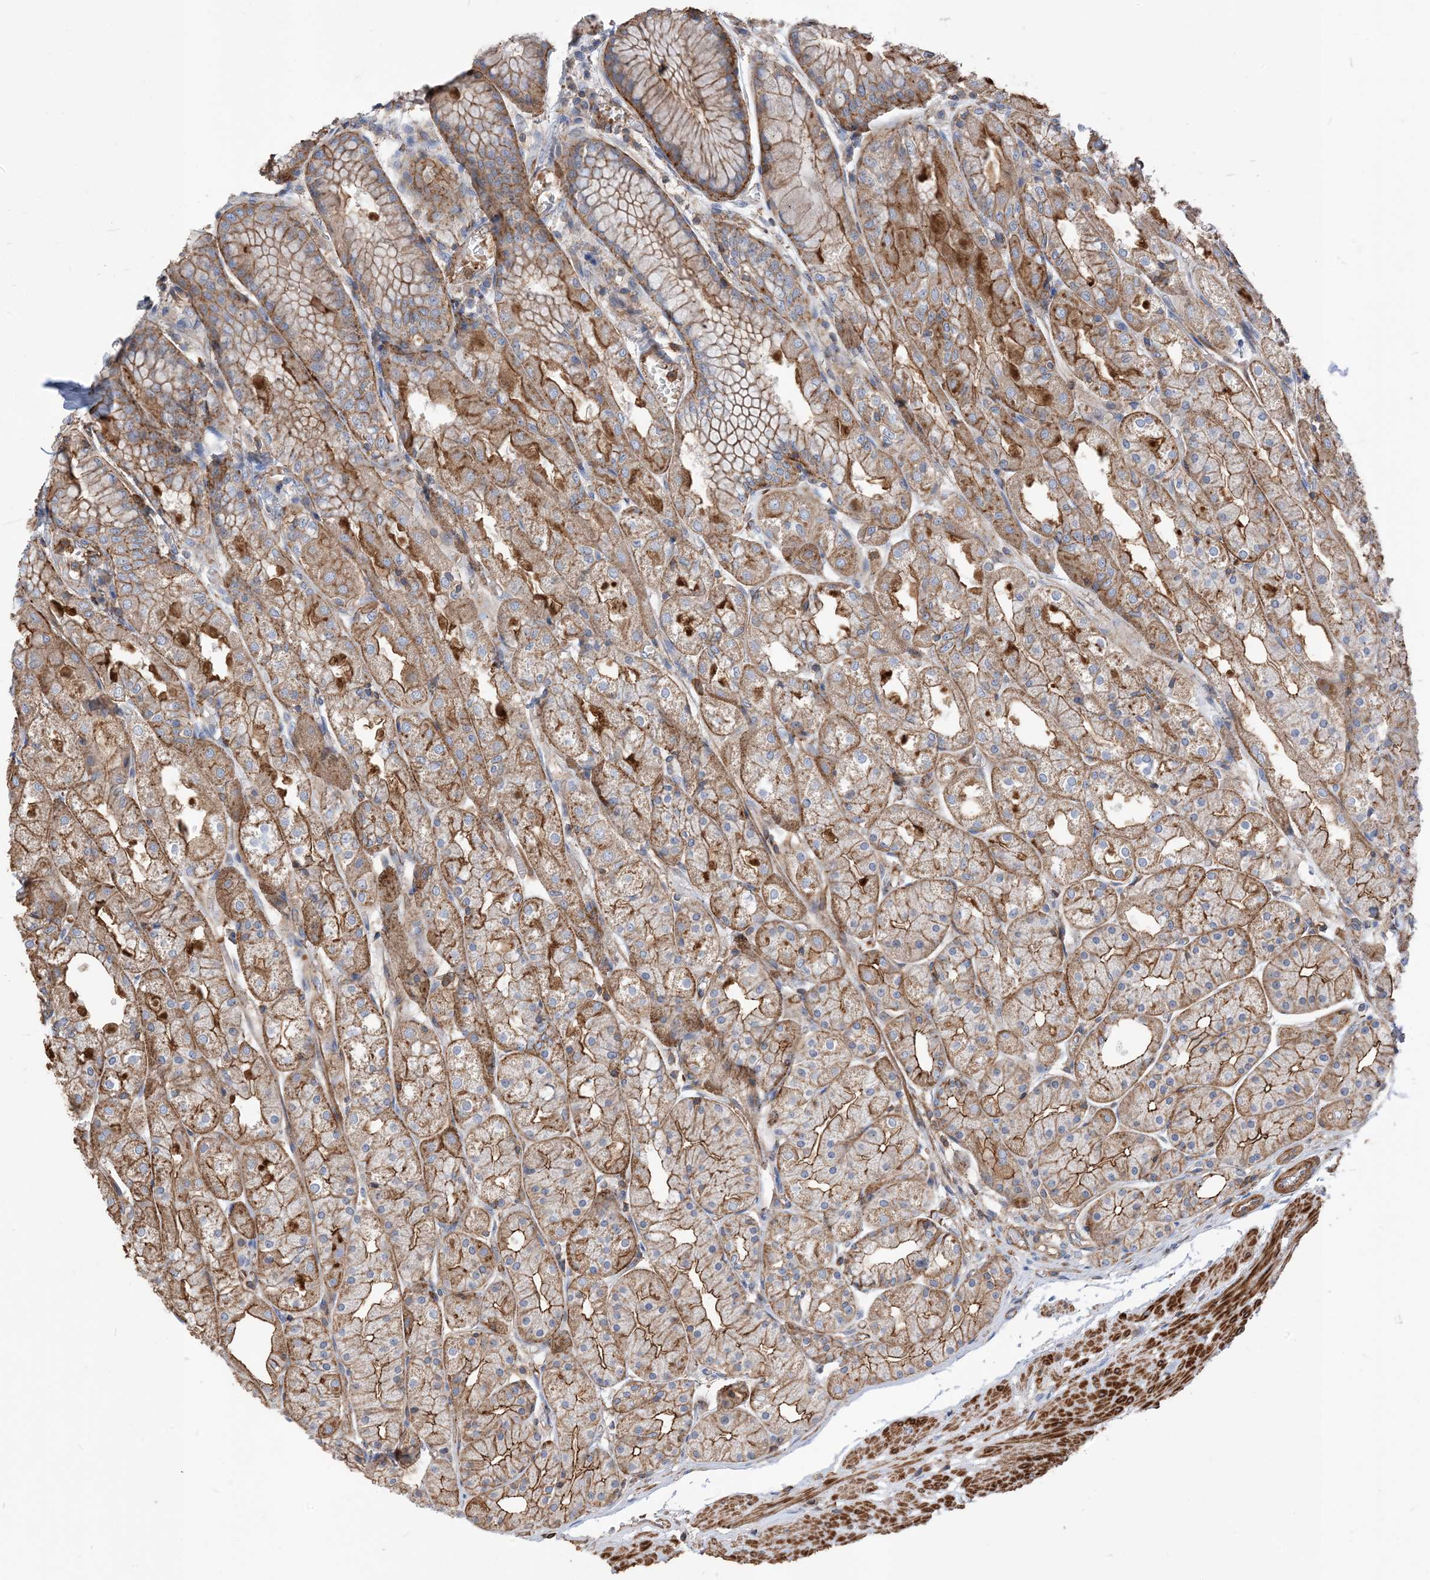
{"staining": {"intensity": "moderate", "quantity": ">75%", "location": "cytoplasmic/membranous"}, "tissue": "stomach", "cell_type": "Glandular cells", "image_type": "normal", "snomed": [{"axis": "morphology", "description": "Normal tissue, NOS"}, {"axis": "topography", "description": "Stomach, upper"}], "caption": "Immunohistochemistry of normal human stomach shows medium levels of moderate cytoplasmic/membranous positivity in approximately >75% of glandular cells.", "gene": "PARVG", "patient": {"sex": "male", "age": 72}}